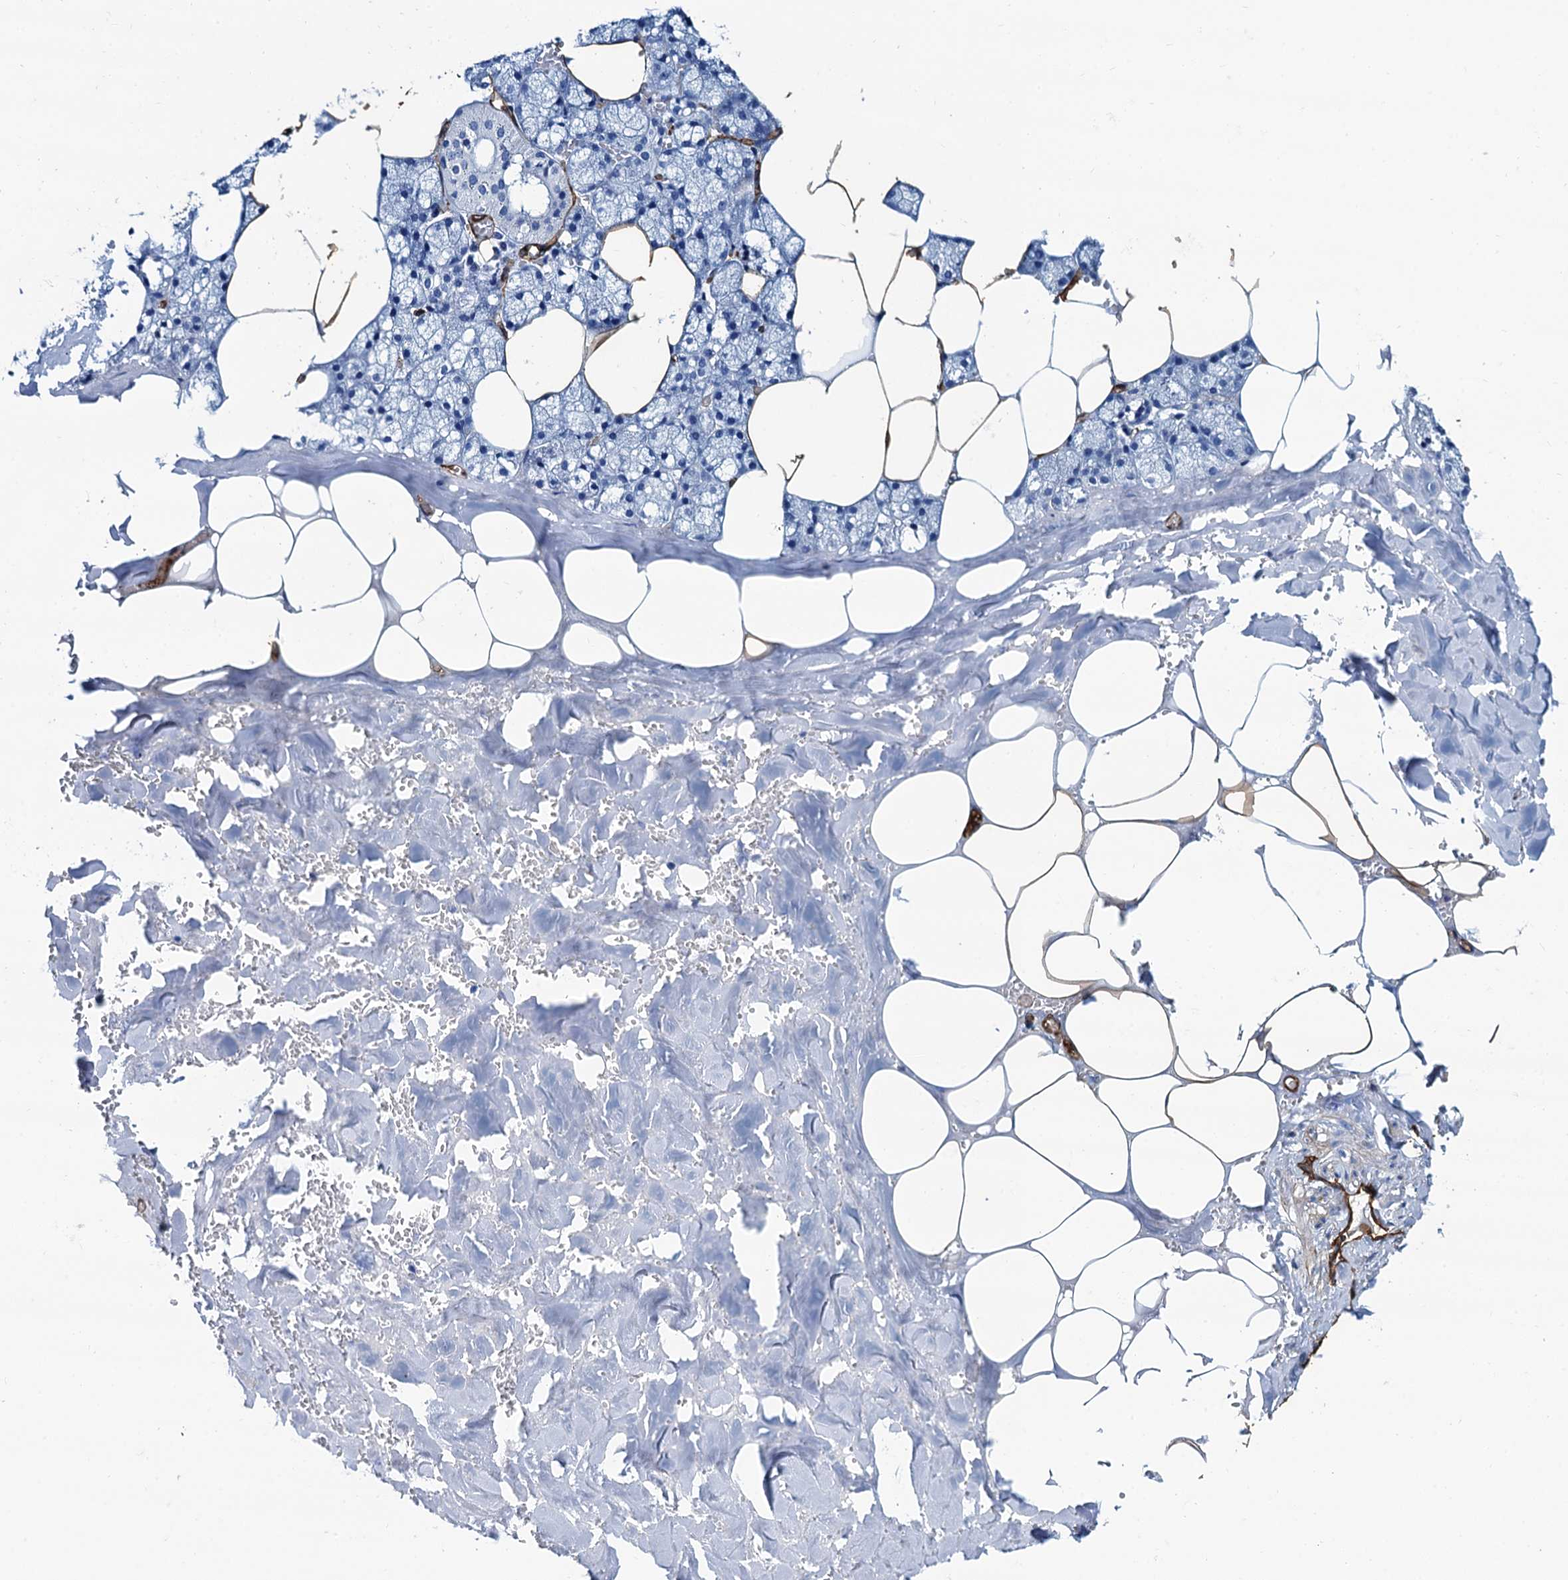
{"staining": {"intensity": "negative", "quantity": "none", "location": "none"}, "tissue": "salivary gland", "cell_type": "Glandular cells", "image_type": "normal", "snomed": [{"axis": "morphology", "description": "Normal tissue, NOS"}, {"axis": "topography", "description": "Salivary gland"}], "caption": "DAB immunohistochemical staining of unremarkable salivary gland reveals no significant expression in glandular cells.", "gene": "CAVIN2", "patient": {"sex": "male", "age": 62}}